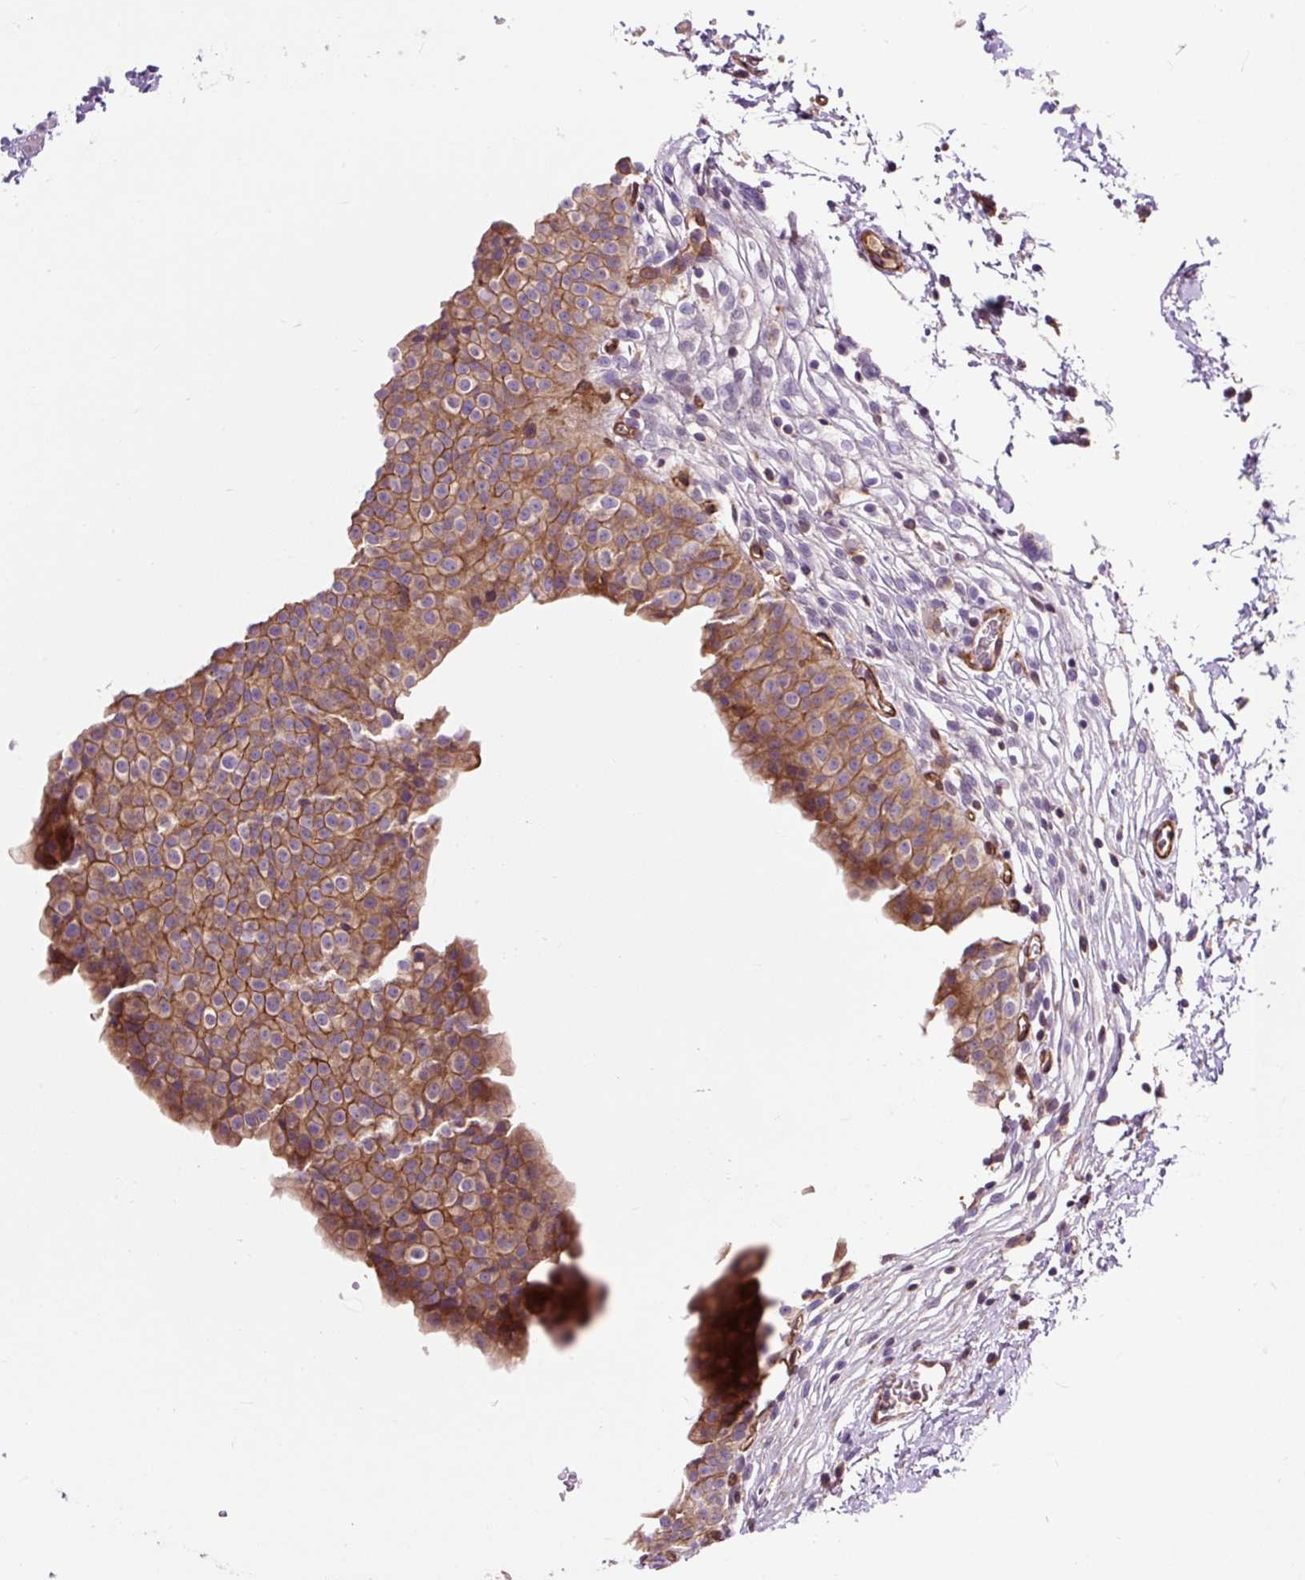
{"staining": {"intensity": "moderate", "quantity": "25%-75%", "location": "cytoplasmic/membranous"}, "tissue": "urinary bladder", "cell_type": "Urothelial cells", "image_type": "normal", "snomed": [{"axis": "morphology", "description": "Normal tissue, NOS"}, {"axis": "topography", "description": "Urinary bladder"}, {"axis": "topography", "description": "Peripheral nerve tissue"}], "caption": "Normal urinary bladder displays moderate cytoplasmic/membranous positivity in about 25%-75% of urothelial cells, visualized by immunohistochemistry. (DAB IHC, brown staining for protein, blue staining for nuclei).", "gene": "PCDHGB3", "patient": {"sex": "male", "age": 55}}